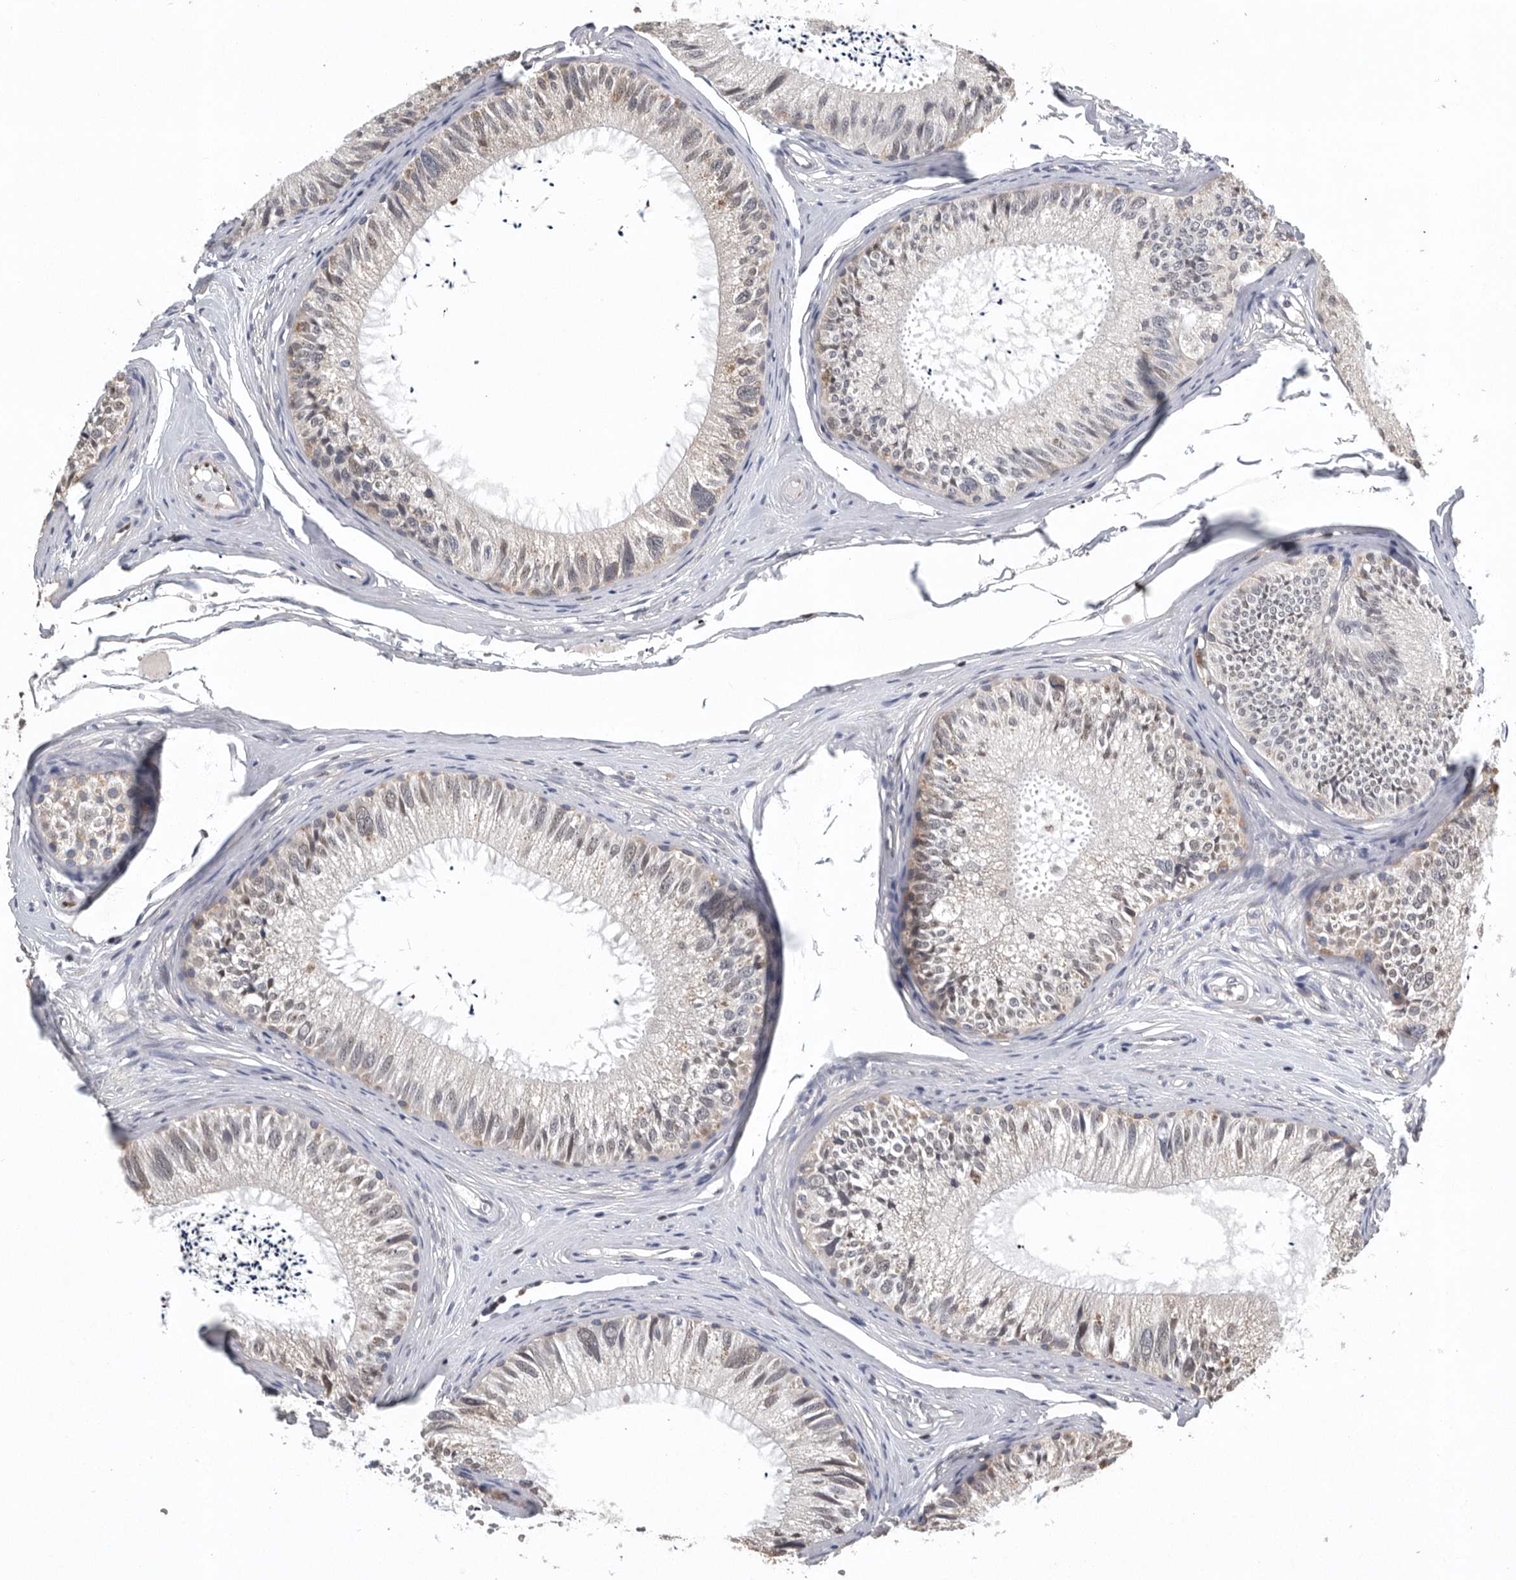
{"staining": {"intensity": "weak", "quantity": "25%-75%", "location": "nuclear"}, "tissue": "epididymis", "cell_type": "Glandular cells", "image_type": "normal", "snomed": [{"axis": "morphology", "description": "Normal tissue, NOS"}, {"axis": "topography", "description": "Epididymis"}], "caption": "Immunohistochemical staining of unremarkable human epididymis exhibits low levels of weak nuclear expression in about 25%-75% of glandular cells. (Brightfield microscopy of DAB IHC at high magnification).", "gene": "PDCD4", "patient": {"sex": "male", "age": 79}}